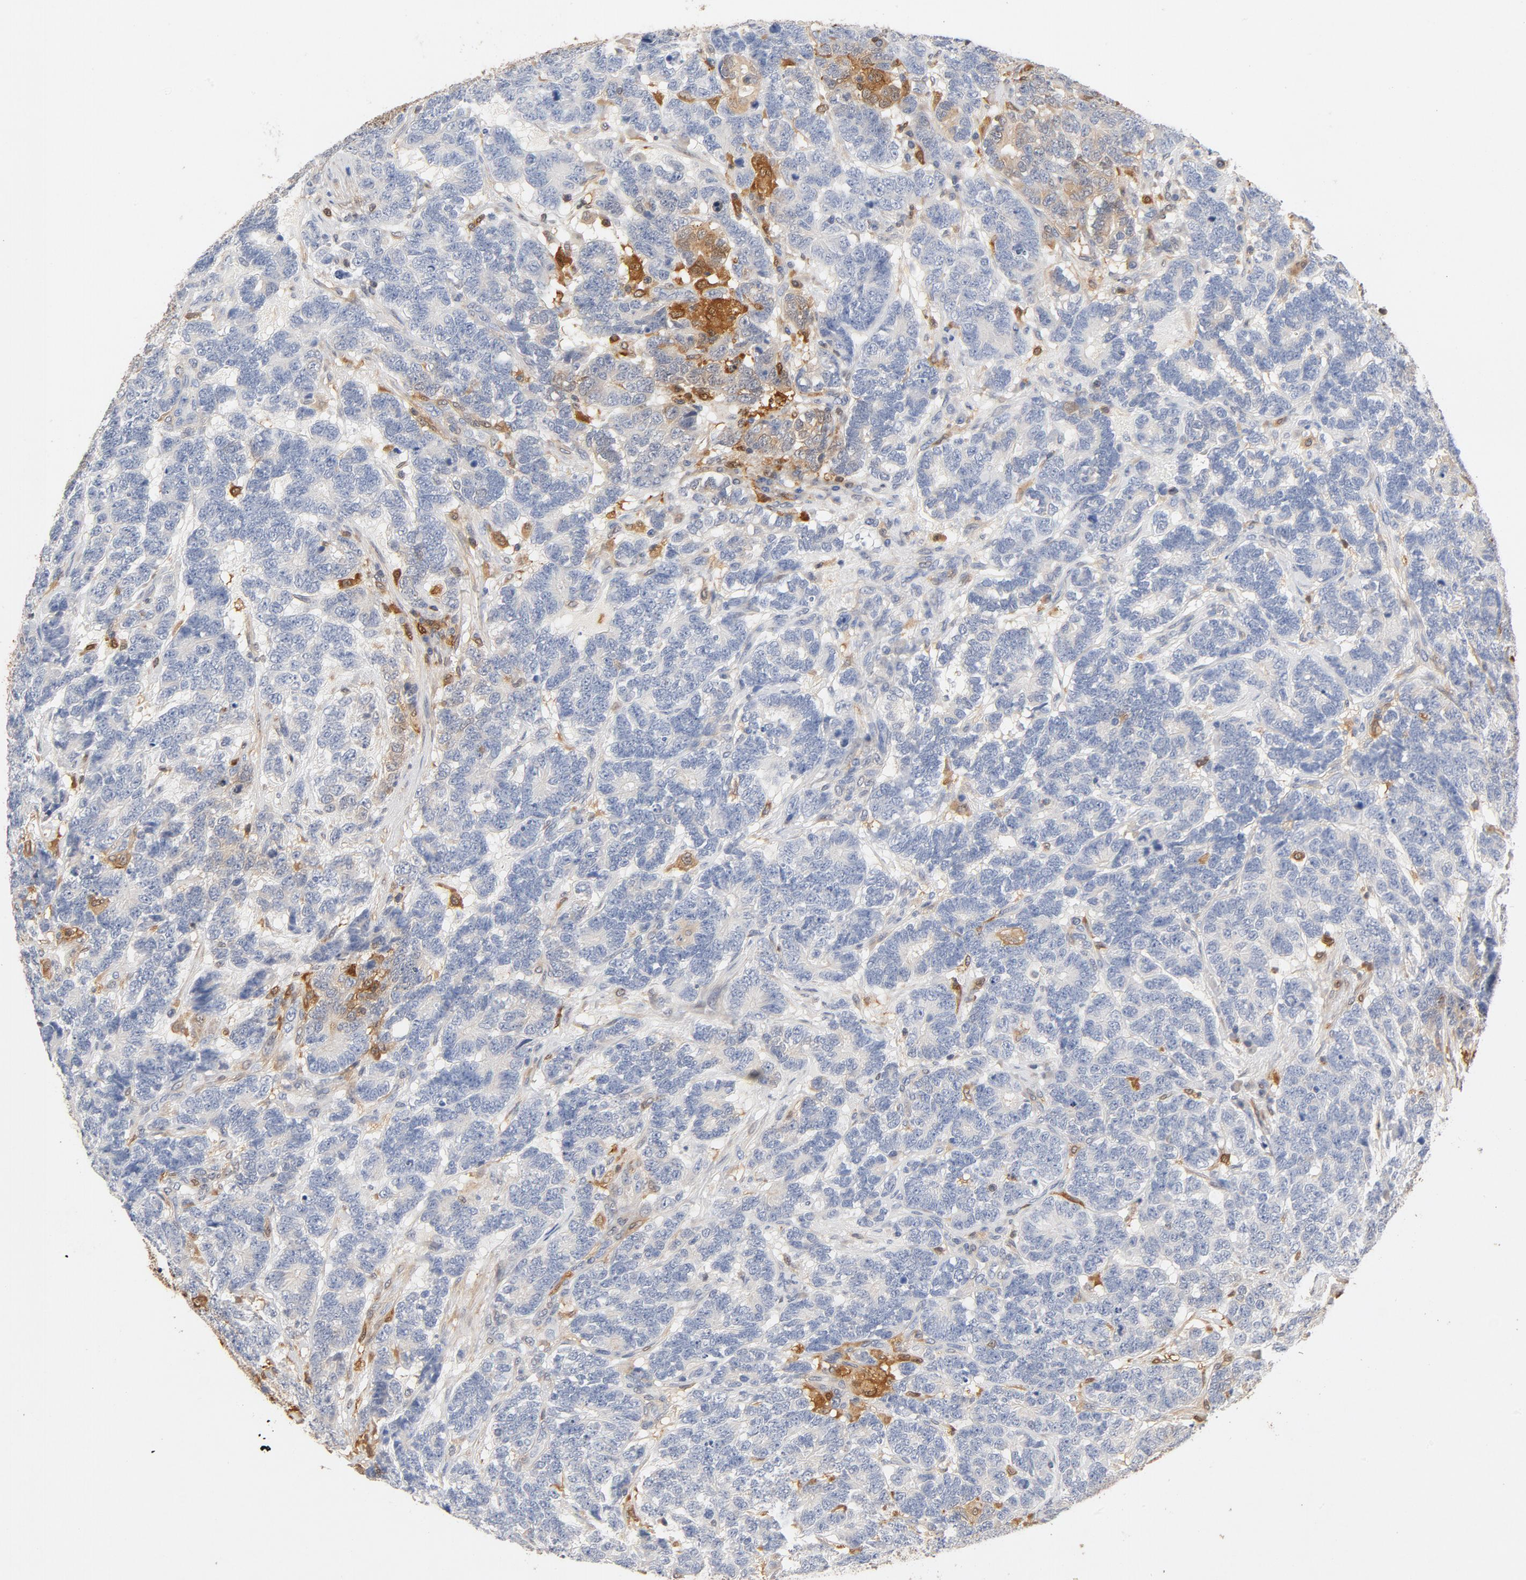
{"staining": {"intensity": "moderate", "quantity": "<25%", "location": "cytoplasmic/membranous"}, "tissue": "testis cancer", "cell_type": "Tumor cells", "image_type": "cancer", "snomed": [{"axis": "morphology", "description": "Carcinoma, Embryonal, NOS"}, {"axis": "topography", "description": "Testis"}], "caption": "Embryonal carcinoma (testis) stained with immunohistochemistry (IHC) exhibits moderate cytoplasmic/membranous staining in approximately <25% of tumor cells.", "gene": "STAT1", "patient": {"sex": "male", "age": 26}}